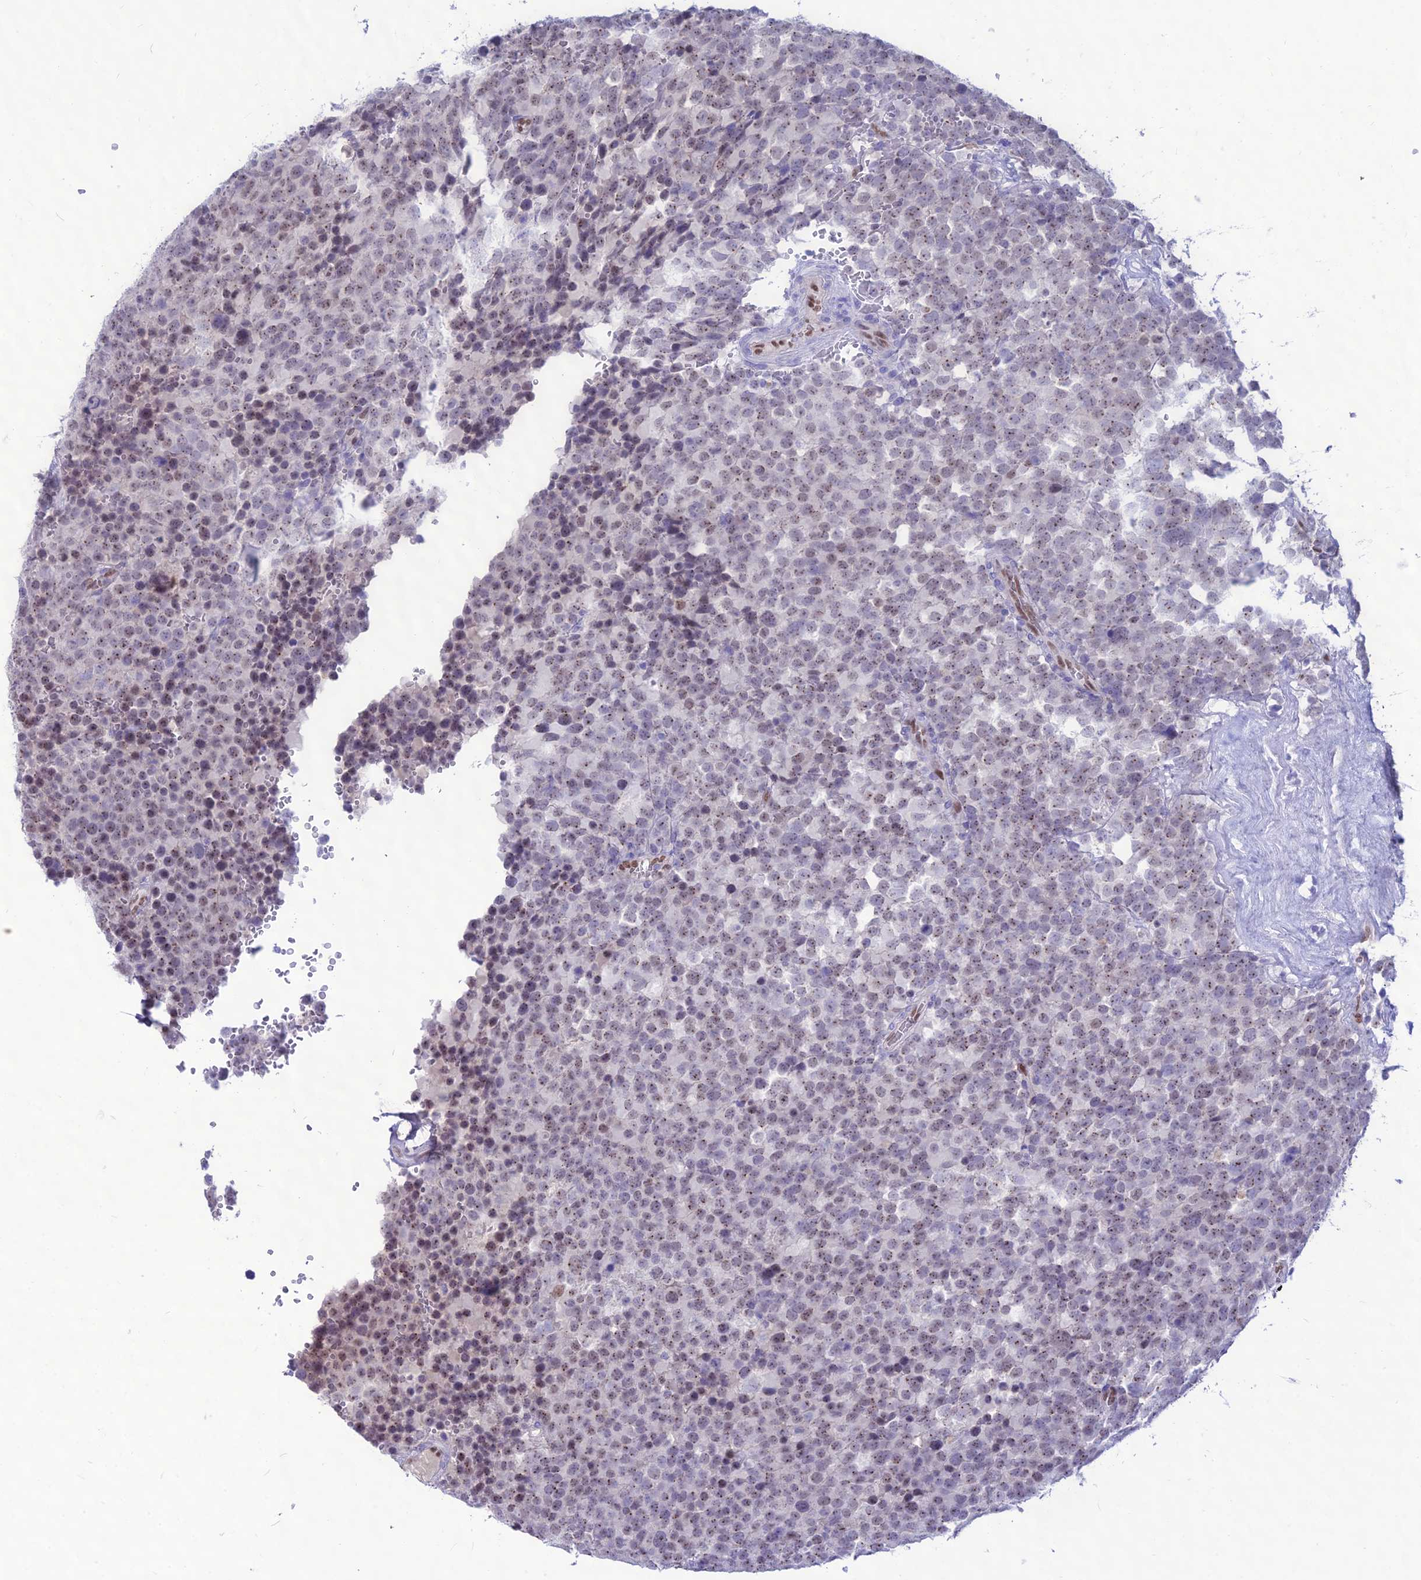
{"staining": {"intensity": "weak", "quantity": "25%-75%", "location": "nuclear"}, "tissue": "testis cancer", "cell_type": "Tumor cells", "image_type": "cancer", "snomed": [{"axis": "morphology", "description": "Seminoma, NOS"}, {"axis": "topography", "description": "Testis"}], "caption": "This micrograph exhibits IHC staining of human testis seminoma, with low weak nuclear staining in approximately 25%-75% of tumor cells.", "gene": "NOVA2", "patient": {"sex": "male", "age": 71}}